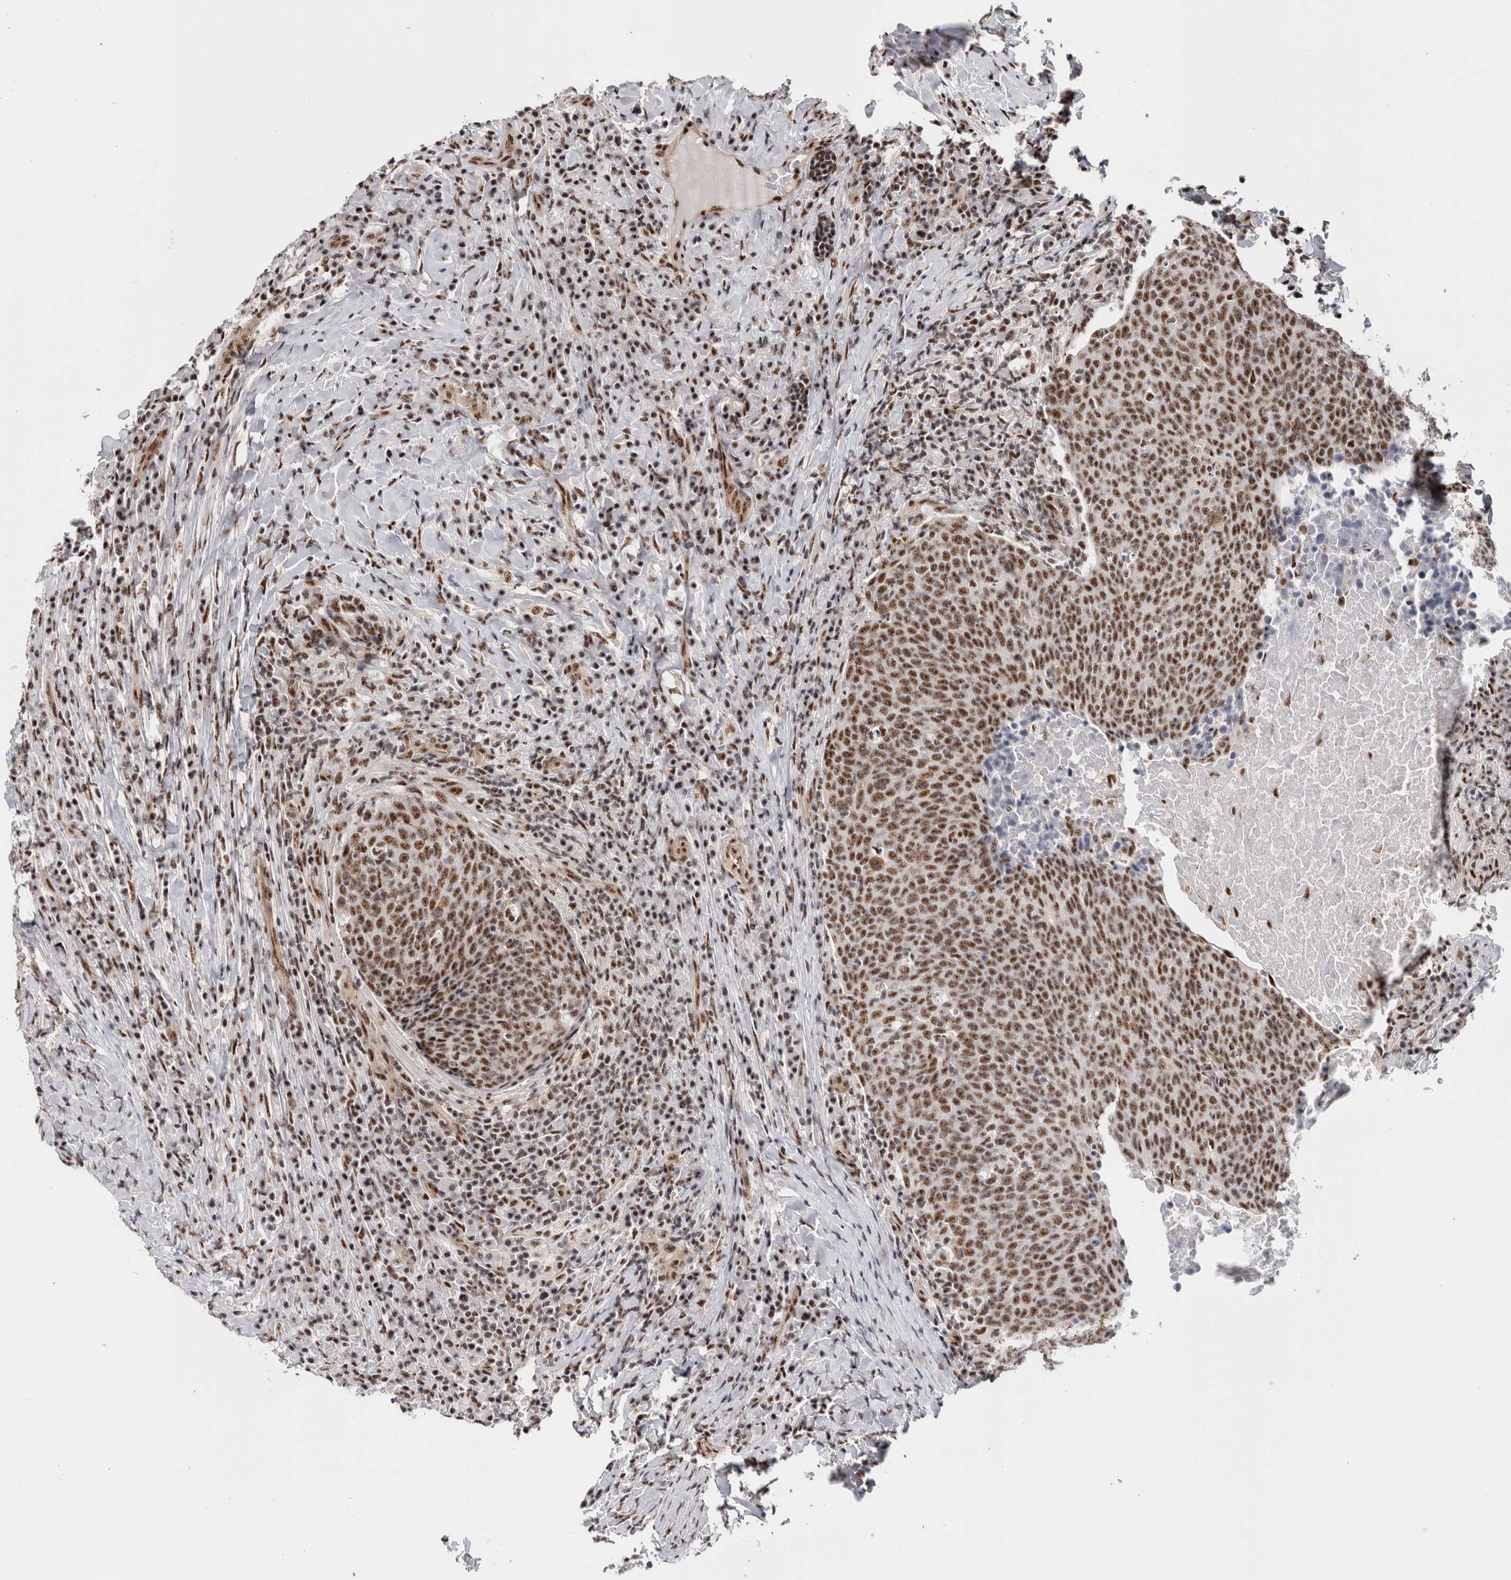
{"staining": {"intensity": "moderate", "quantity": ">75%", "location": "nuclear"}, "tissue": "head and neck cancer", "cell_type": "Tumor cells", "image_type": "cancer", "snomed": [{"axis": "morphology", "description": "Squamous cell carcinoma, NOS"}, {"axis": "morphology", "description": "Squamous cell carcinoma, metastatic, NOS"}, {"axis": "topography", "description": "Lymph node"}, {"axis": "topography", "description": "Head-Neck"}], "caption": "Protein staining by immunohistochemistry (IHC) displays moderate nuclear expression in approximately >75% of tumor cells in squamous cell carcinoma (head and neck).", "gene": "MKNK1", "patient": {"sex": "male", "age": 62}}